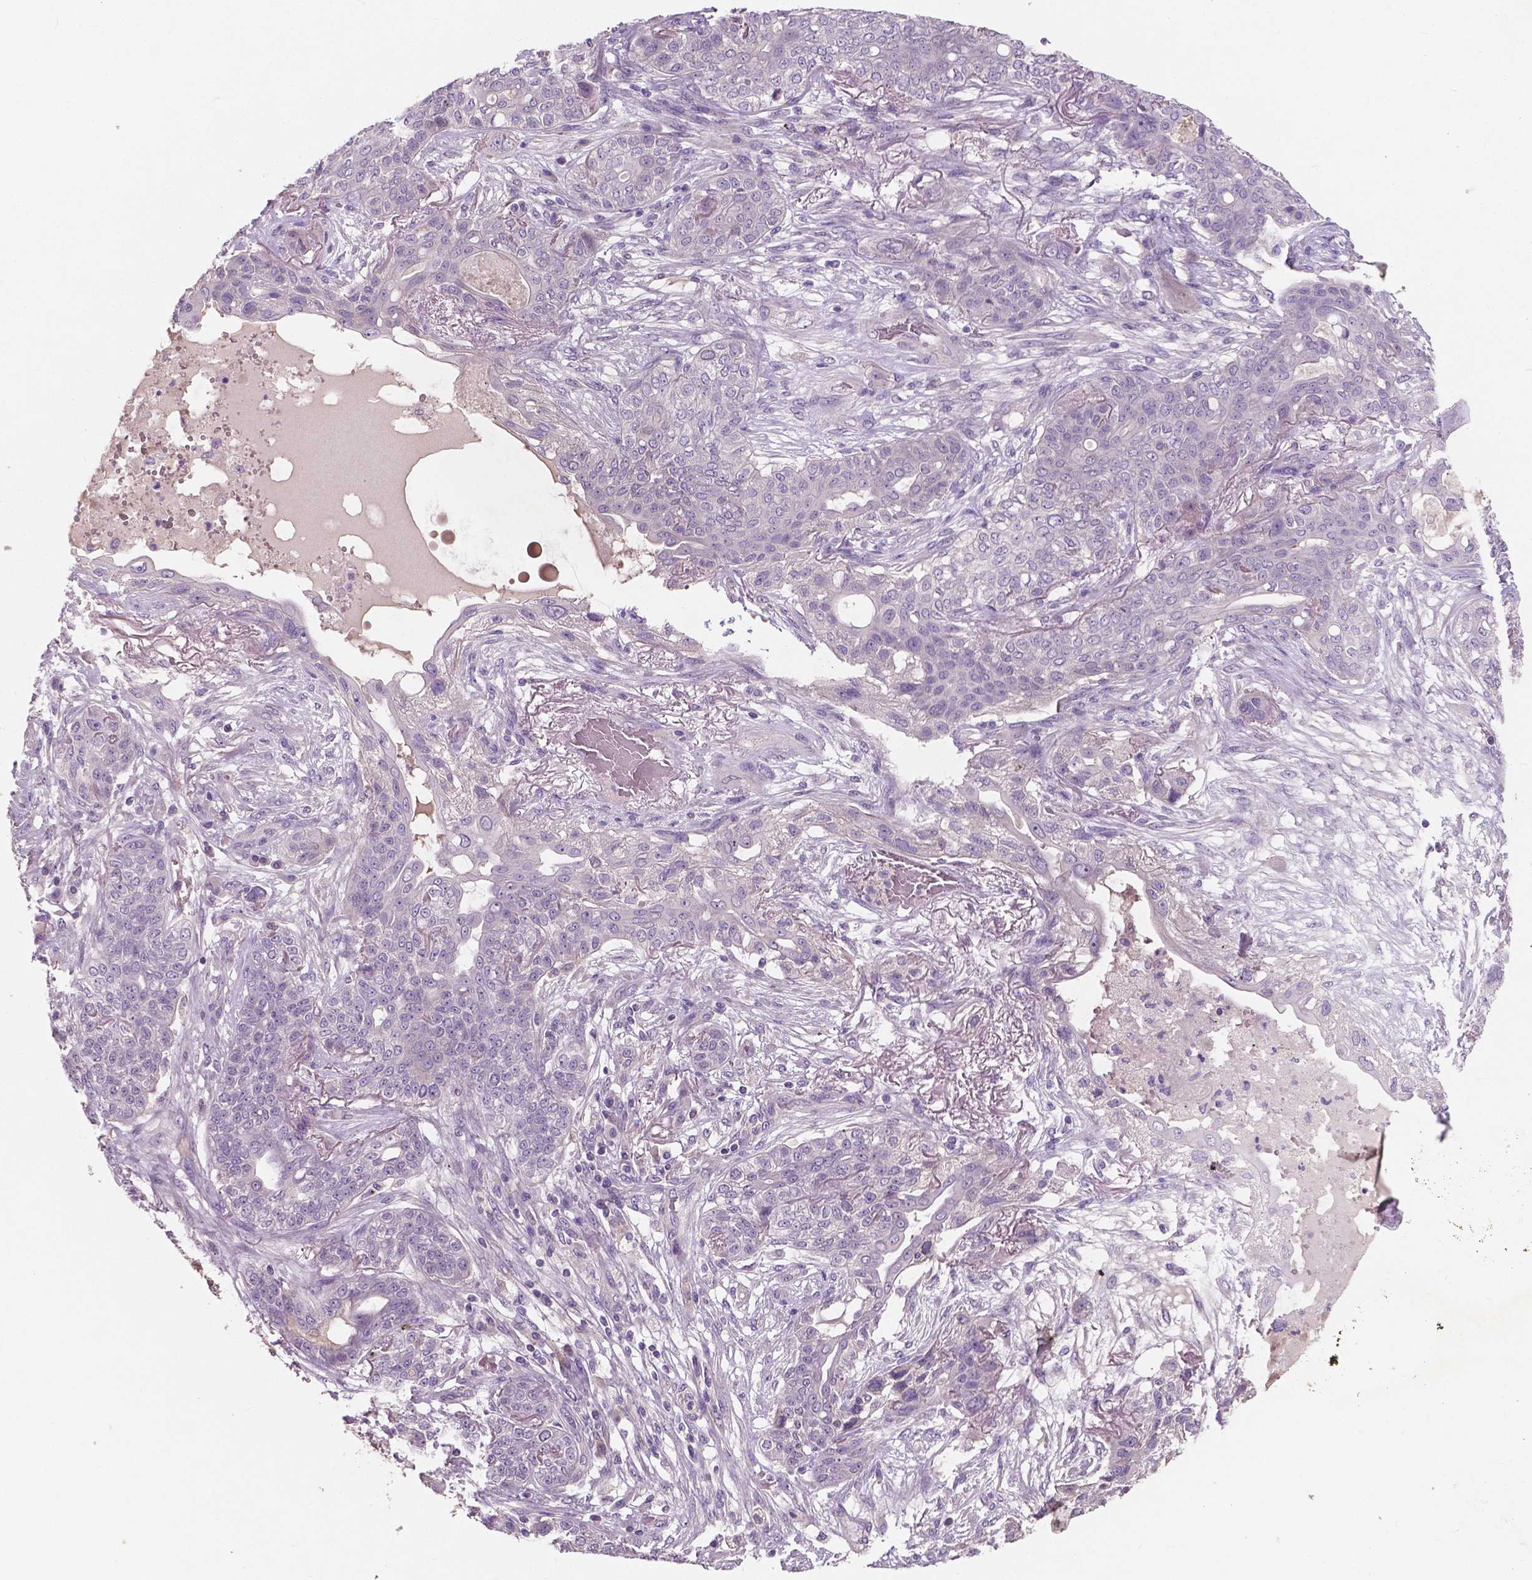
{"staining": {"intensity": "negative", "quantity": "none", "location": "none"}, "tissue": "lung cancer", "cell_type": "Tumor cells", "image_type": "cancer", "snomed": [{"axis": "morphology", "description": "Squamous cell carcinoma, NOS"}, {"axis": "topography", "description": "Lung"}], "caption": "Histopathology image shows no protein positivity in tumor cells of lung squamous cell carcinoma tissue.", "gene": "LSM14B", "patient": {"sex": "female", "age": 70}}